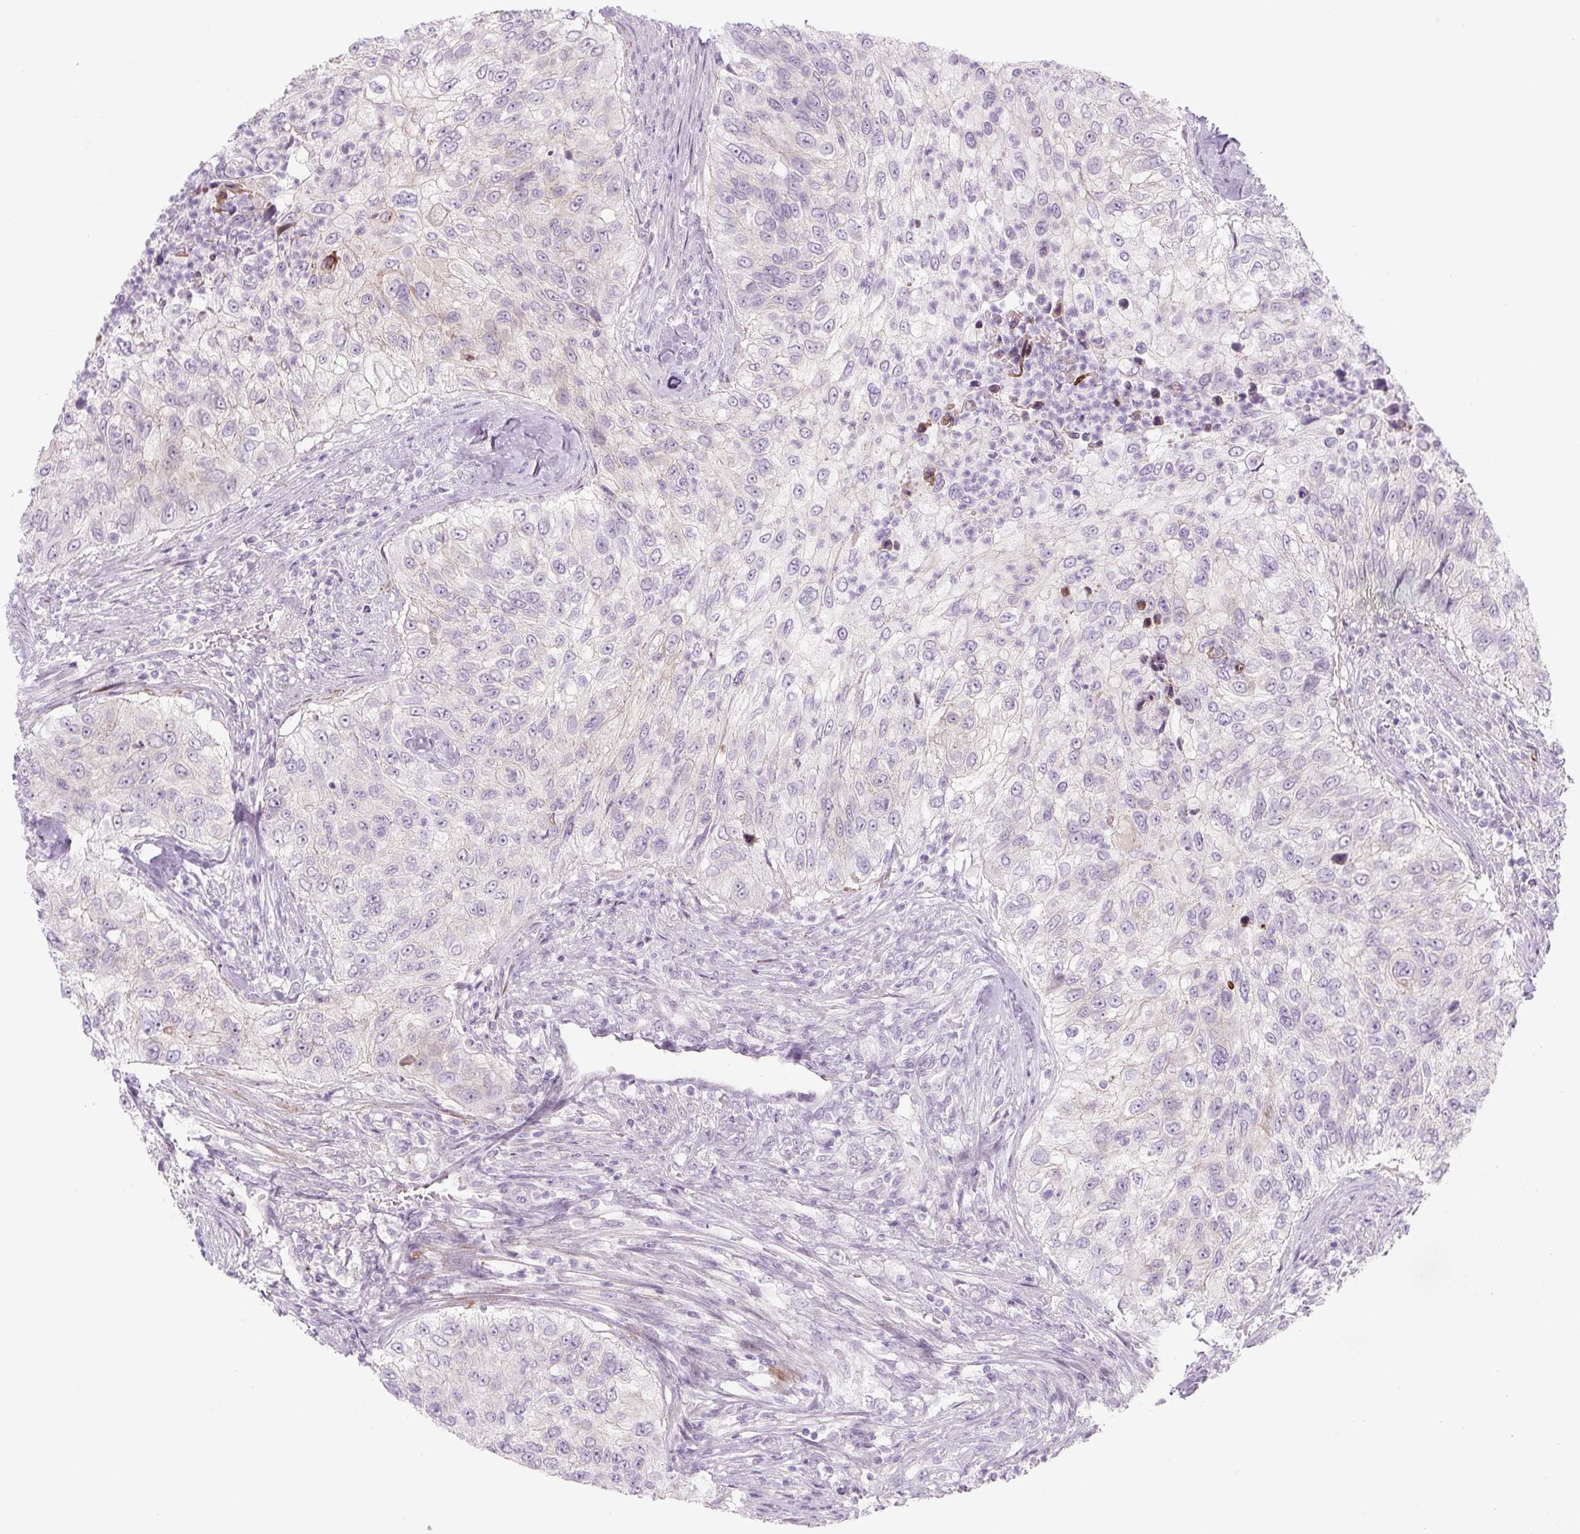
{"staining": {"intensity": "negative", "quantity": "none", "location": "none"}, "tissue": "urothelial cancer", "cell_type": "Tumor cells", "image_type": "cancer", "snomed": [{"axis": "morphology", "description": "Urothelial carcinoma, High grade"}, {"axis": "topography", "description": "Urinary bladder"}], "caption": "High power microscopy image of an immunohistochemistry (IHC) photomicrograph of urothelial cancer, revealing no significant positivity in tumor cells. Brightfield microscopy of immunohistochemistry (IHC) stained with DAB (3,3'-diaminobenzidine) (brown) and hematoxylin (blue), captured at high magnification.", "gene": "PRM1", "patient": {"sex": "female", "age": 60}}